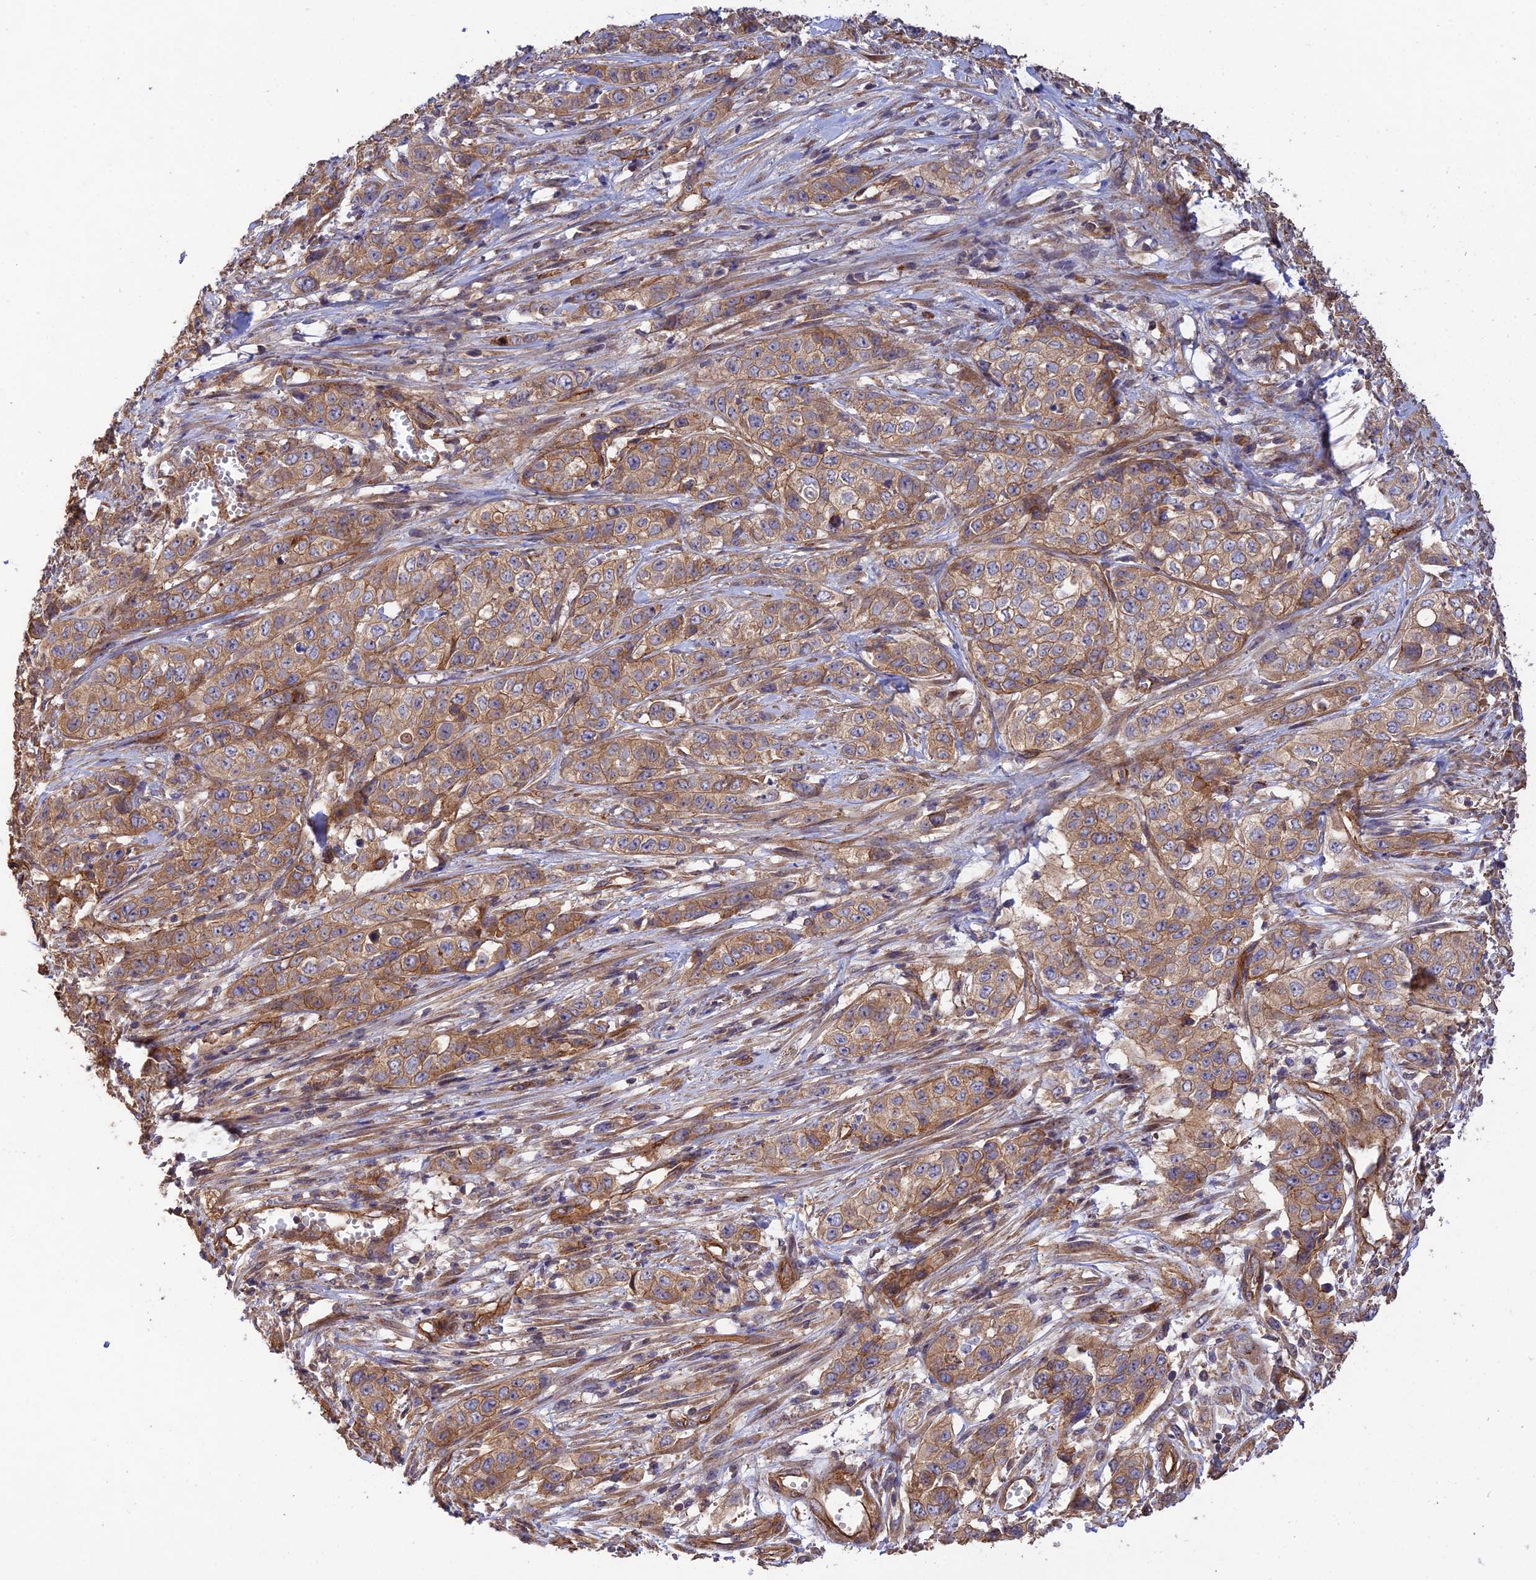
{"staining": {"intensity": "moderate", "quantity": ">75%", "location": "cytoplasmic/membranous"}, "tissue": "stomach cancer", "cell_type": "Tumor cells", "image_type": "cancer", "snomed": [{"axis": "morphology", "description": "Adenocarcinoma, NOS"}, {"axis": "topography", "description": "Stomach, upper"}], "caption": "There is medium levels of moderate cytoplasmic/membranous staining in tumor cells of stomach adenocarcinoma, as demonstrated by immunohistochemical staining (brown color).", "gene": "HOMER2", "patient": {"sex": "male", "age": 62}}